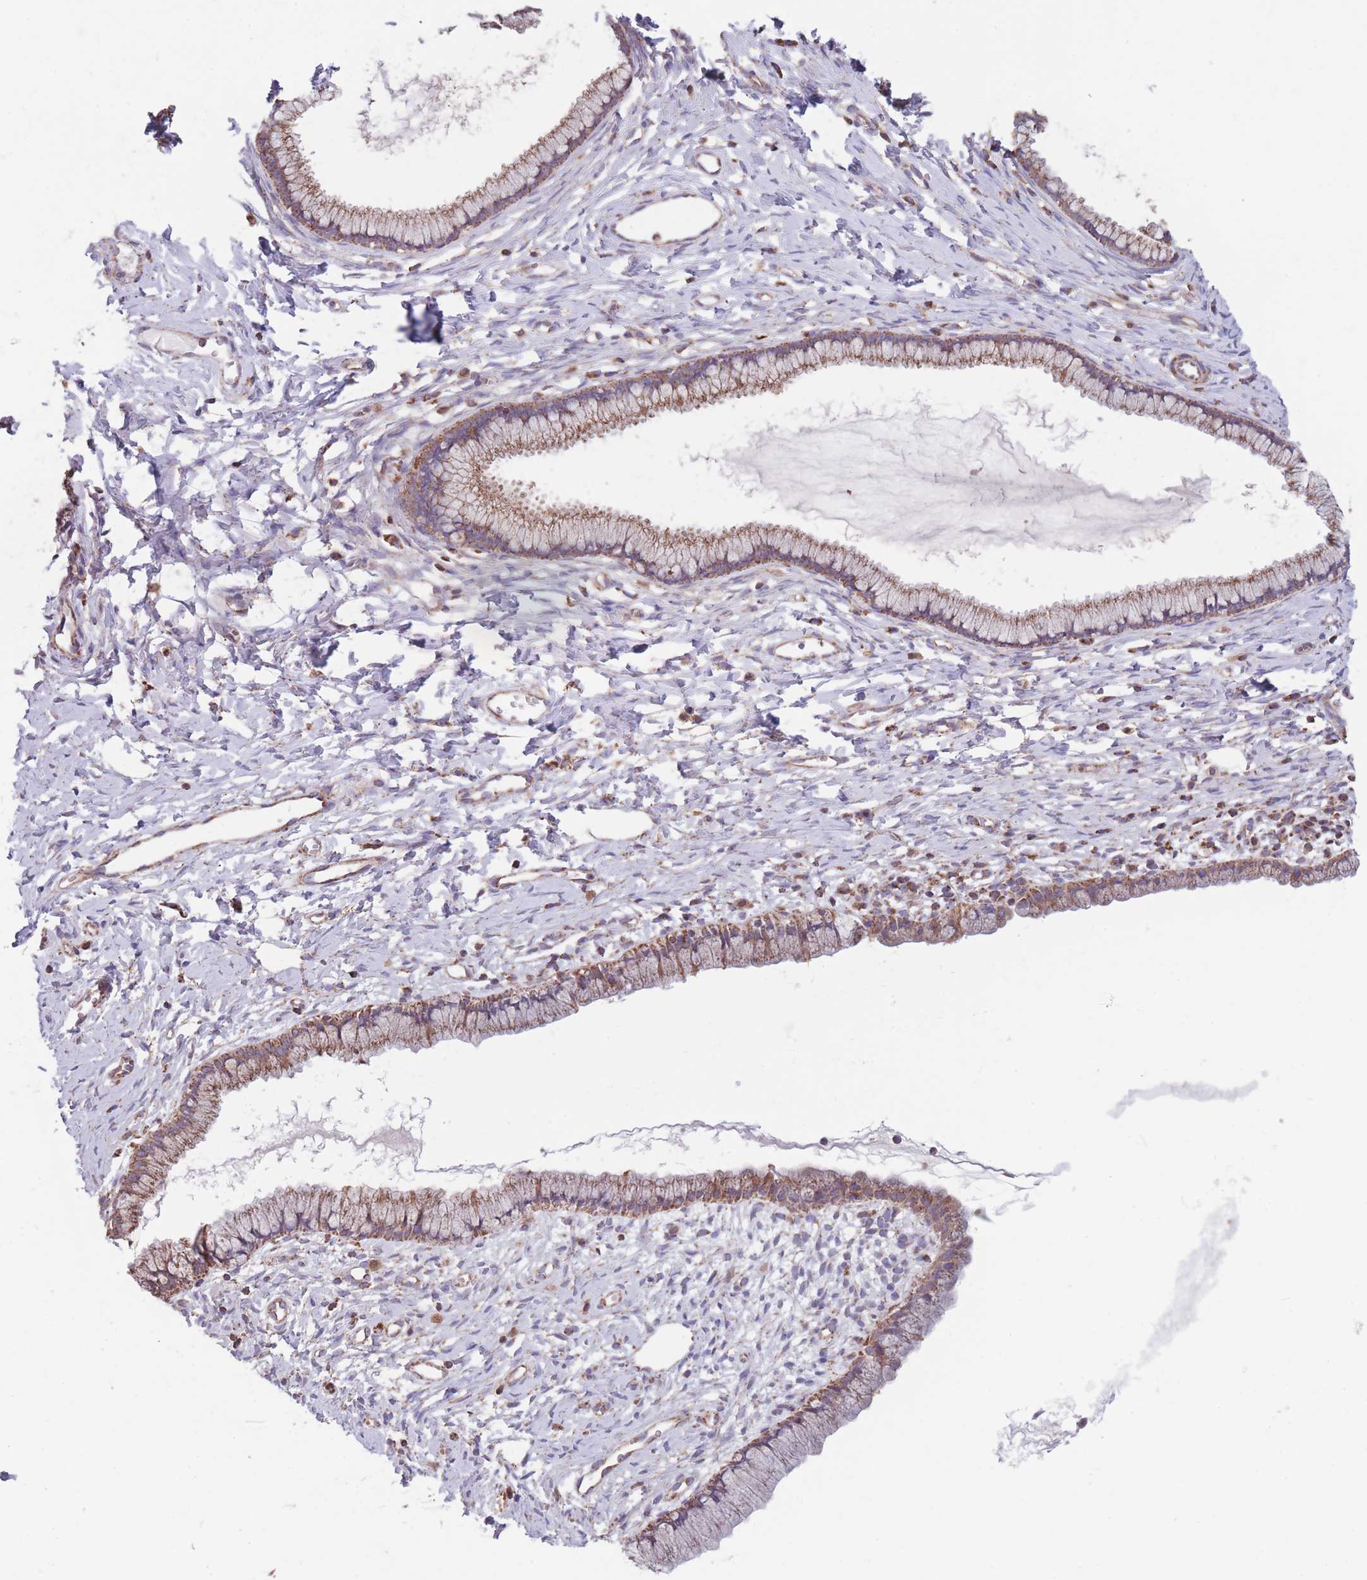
{"staining": {"intensity": "moderate", "quantity": "25%-75%", "location": "cytoplasmic/membranous"}, "tissue": "cervix", "cell_type": "Glandular cells", "image_type": "normal", "snomed": [{"axis": "morphology", "description": "Normal tissue, NOS"}, {"axis": "topography", "description": "Cervix"}], "caption": "A histopathology image showing moderate cytoplasmic/membranous positivity in approximately 25%-75% of glandular cells in unremarkable cervix, as visualized by brown immunohistochemical staining.", "gene": "FKBP8", "patient": {"sex": "female", "age": 40}}